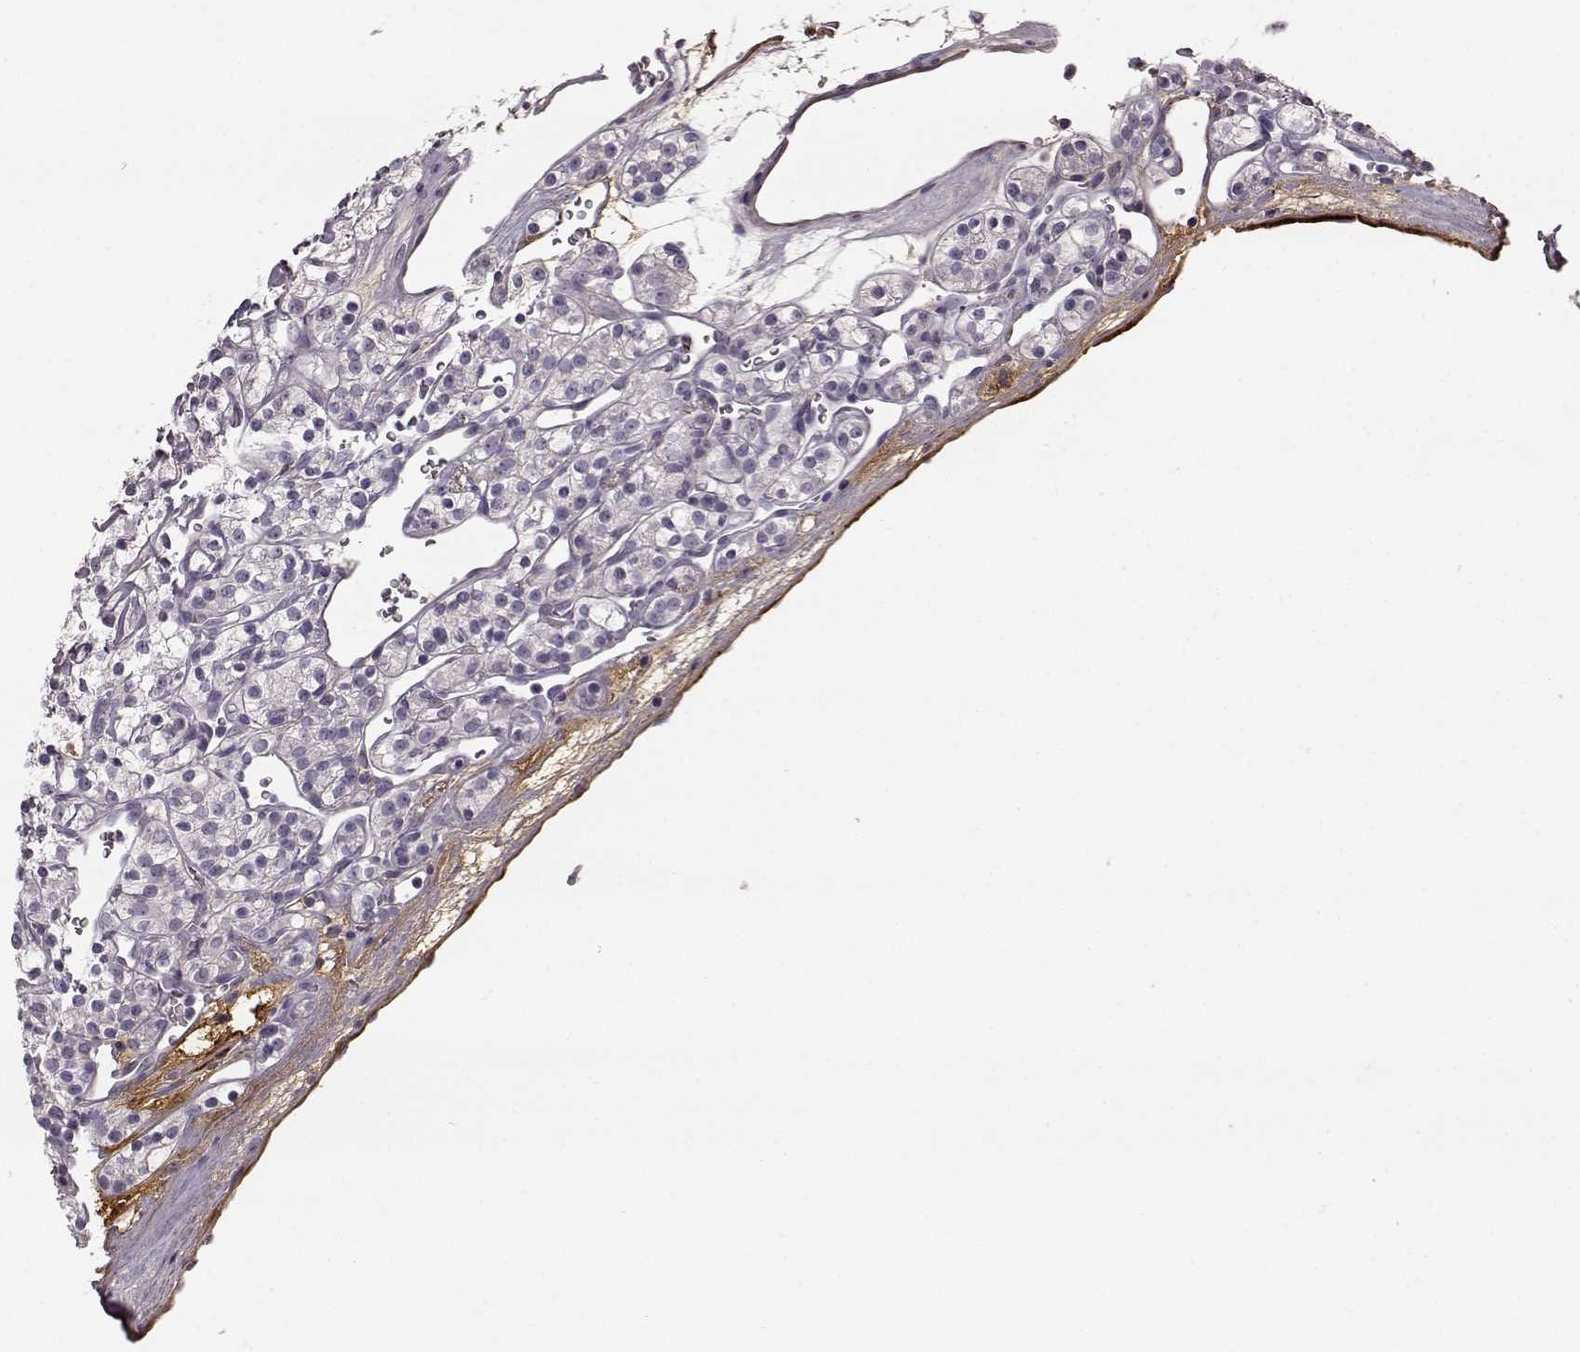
{"staining": {"intensity": "negative", "quantity": "none", "location": "none"}, "tissue": "renal cancer", "cell_type": "Tumor cells", "image_type": "cancer", "snomed": [{"axis": "morphology", "description": "Adenocarcinoma, NOS"}, {"axis": "topography", "description": "Kidney"}], "caption": "Immunohistochemistry (IHC) photomicrograph of neoplastic tissue: renal cancer (adenocarcinoma) stained with DAB (3,3'-diaminobenzidine) exhibits no significant protein expression in tumor cells.", "gene": "YJEFN3", "patient": {"sex": "male", "age": 77}}